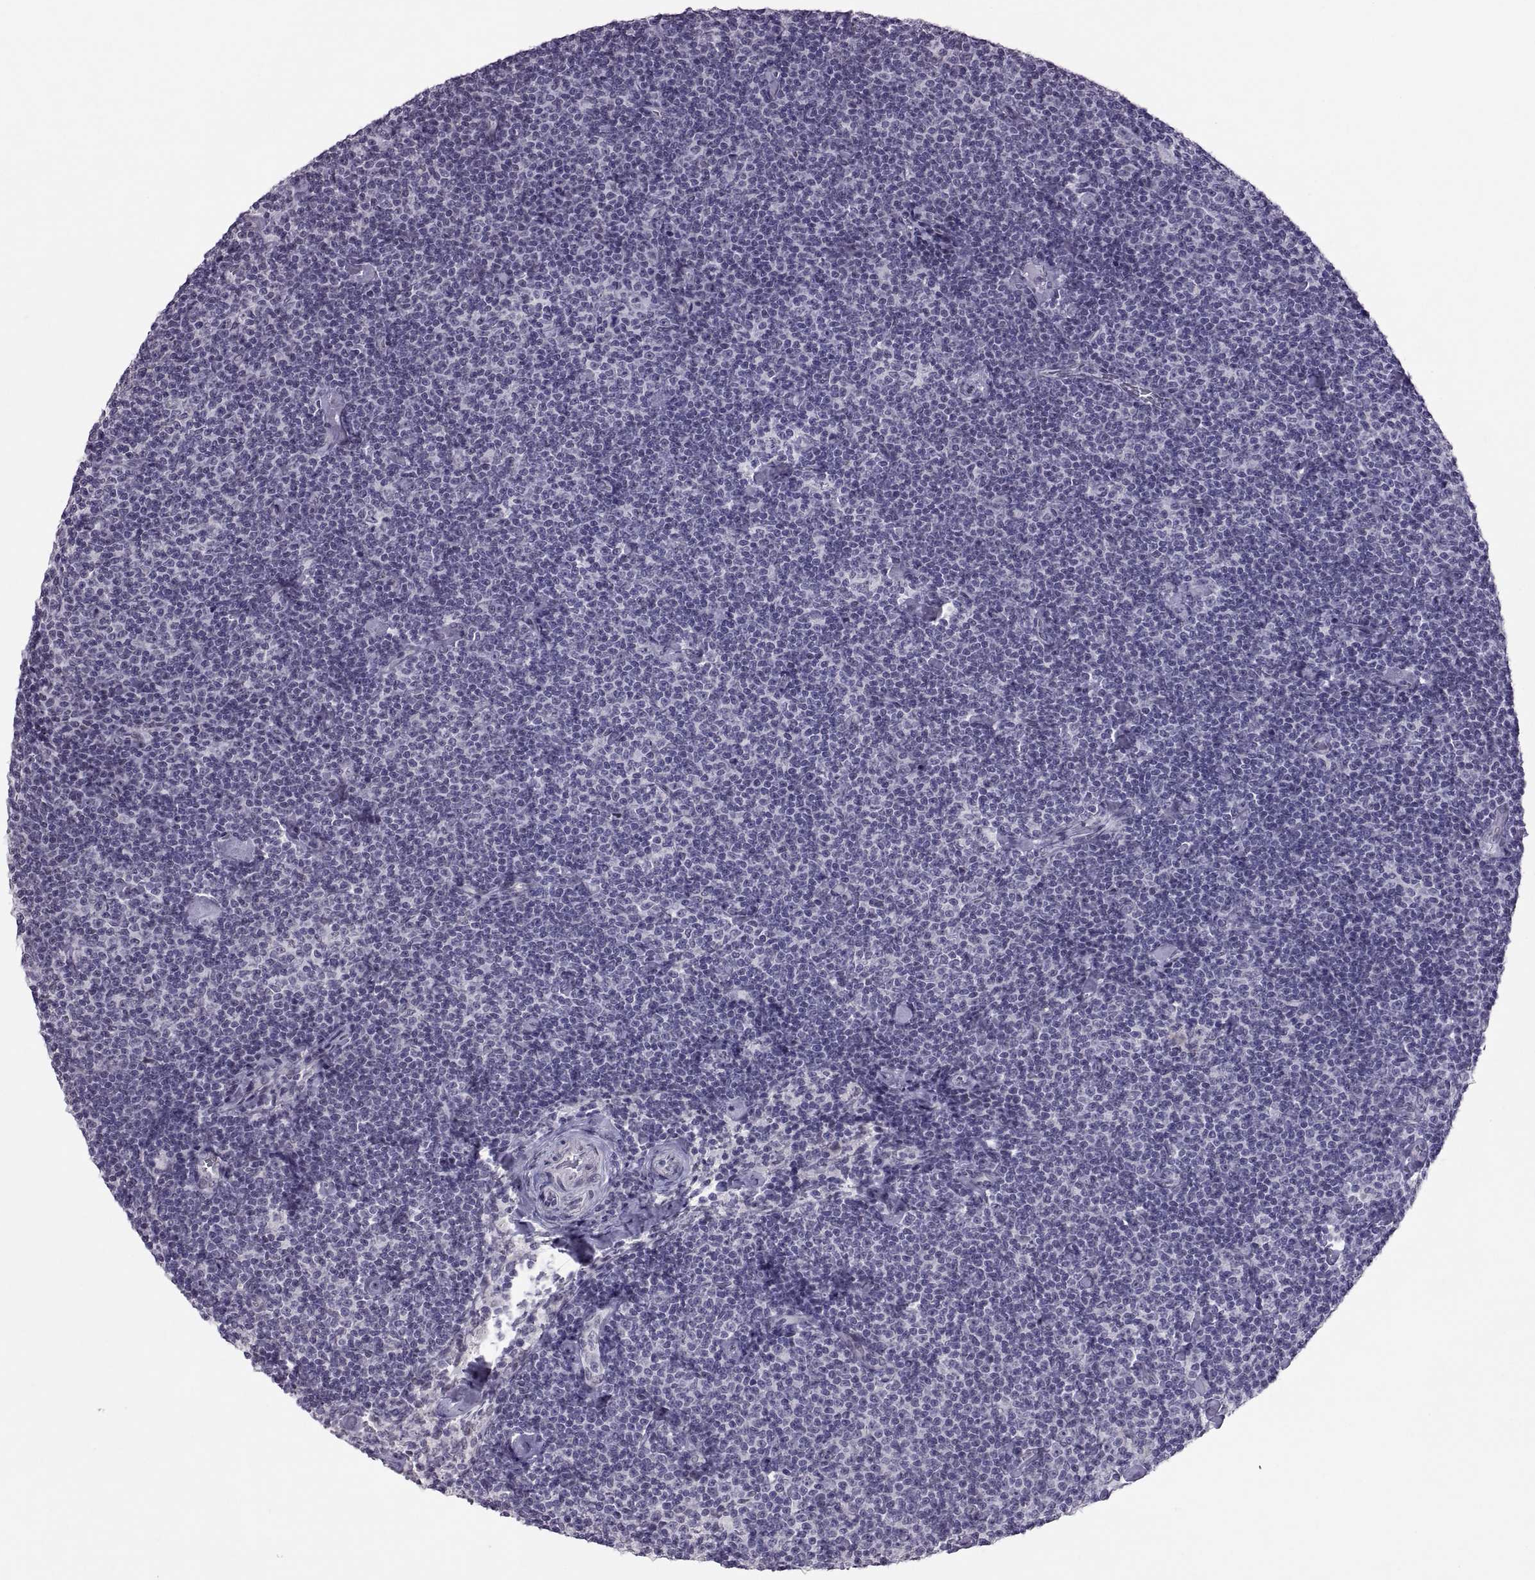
{"staining": {"intensity": "negative", "quantity": "none", "location": "none"}, "tissue": "lymphoma", "cell_type": "Tumor cells", "image_type": "cancer", "snomed": [{"axis": "morphology", "description": "Malignant lymphoma, non-Hodgkin's type, Low grade"}, {"axis": "topography", "description": "Lymph node"}], "caption": "Tumor cells show no significant positivity in low-grade malignant lymphoma, non-Hodgkin's type.", "gene": "KRT77", "patient": {"sex": "male", "age": 81}}